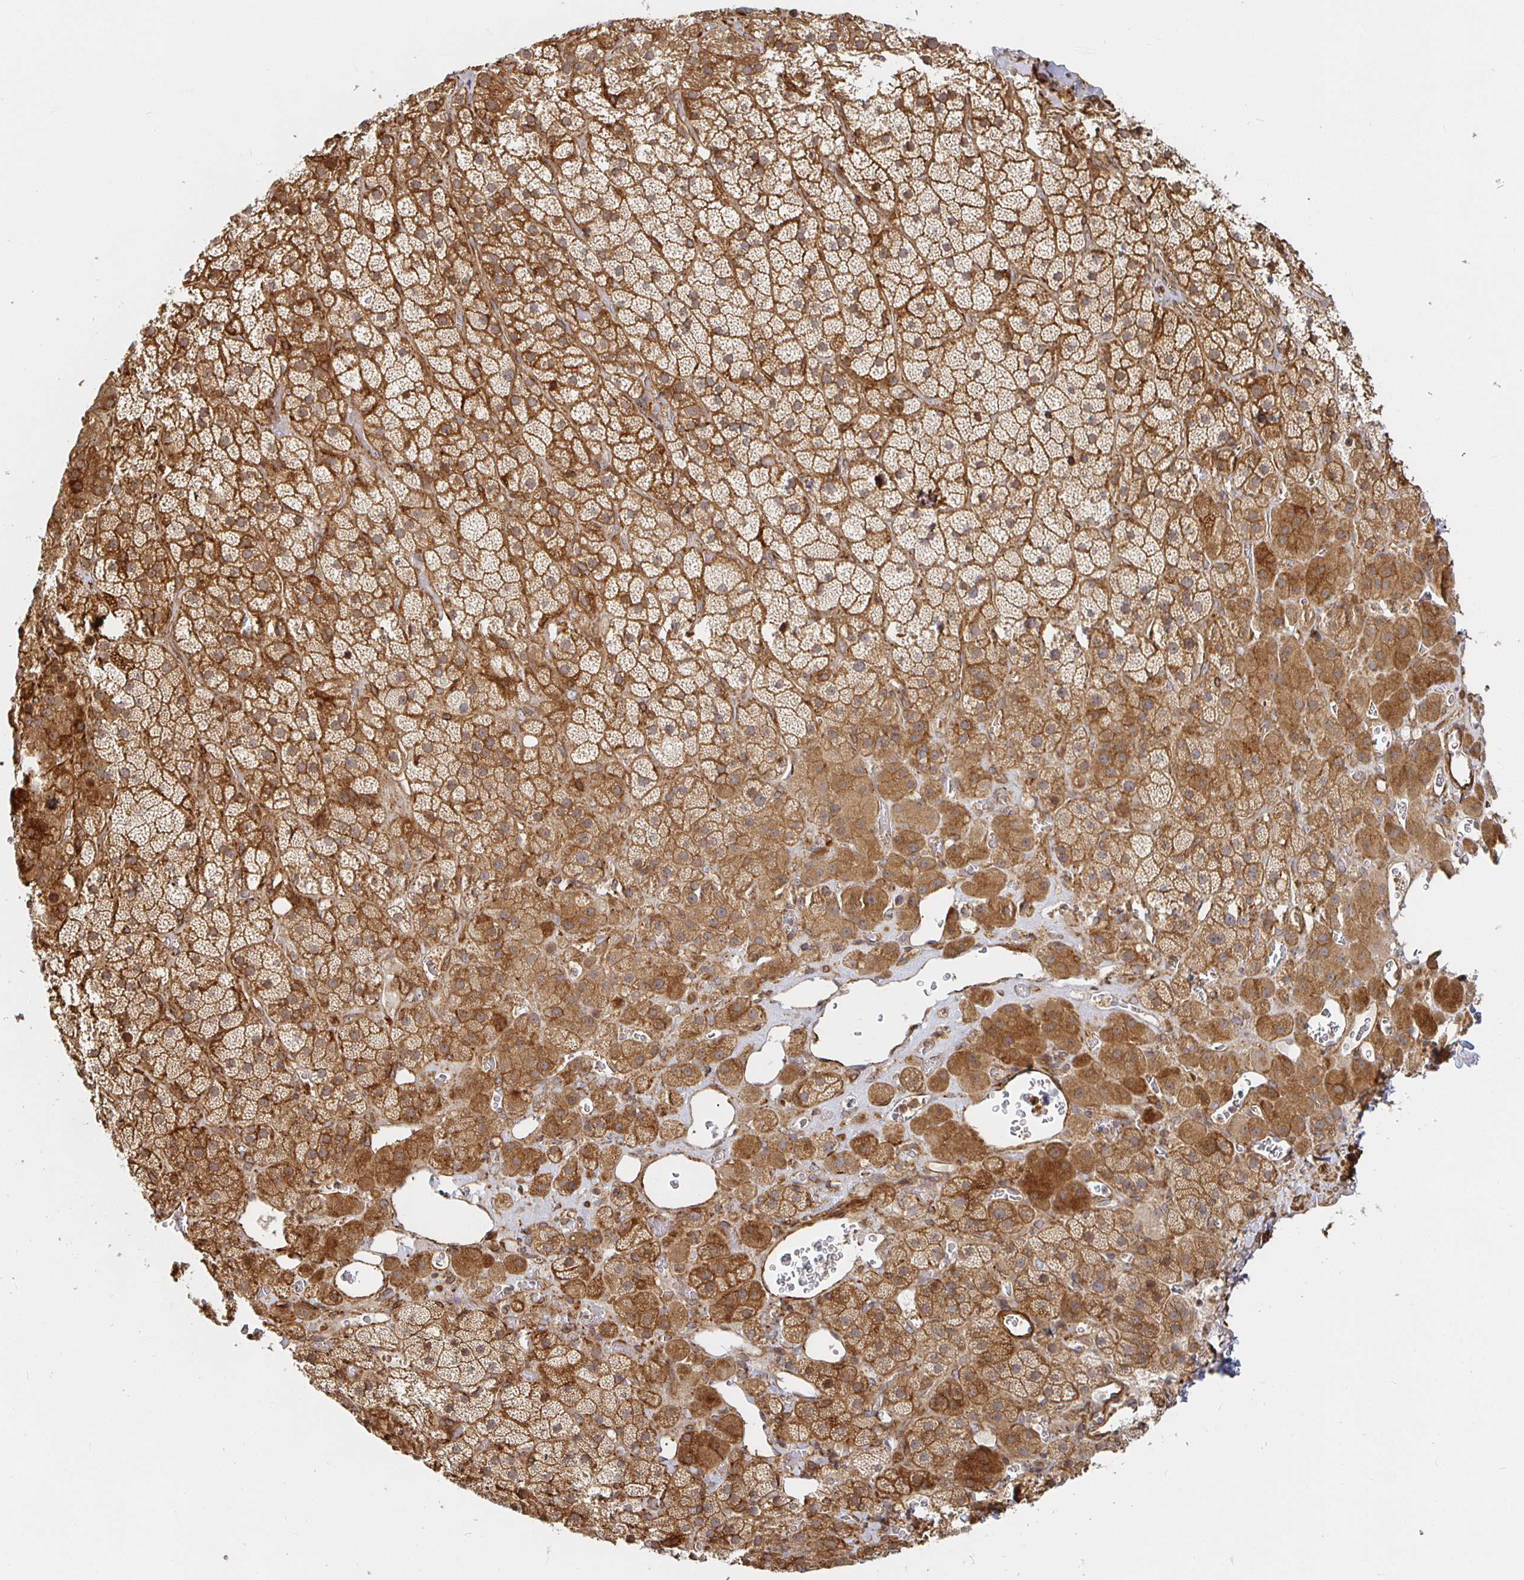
{"staining": {"intensity": "strong", "quantity": ">75%", "location": "cytoplasmic/membranous"}, "tissue": "adrenal gland", "cell_type": "Glandular cells", "image_type": "normal", "snomed": [{"axis": "morphology", "description": "Normal tissue, NOS"}, {"axis": "topography", "description": "Adrenal gland"}], "caption": "Human adrenal gland stained for a protein (brown) displays strong cytoplasmic/membranous positive expression in about >75% of glandular cells.", "gene": "STRAP", "patient": {"sex": "male", "age": 57}}